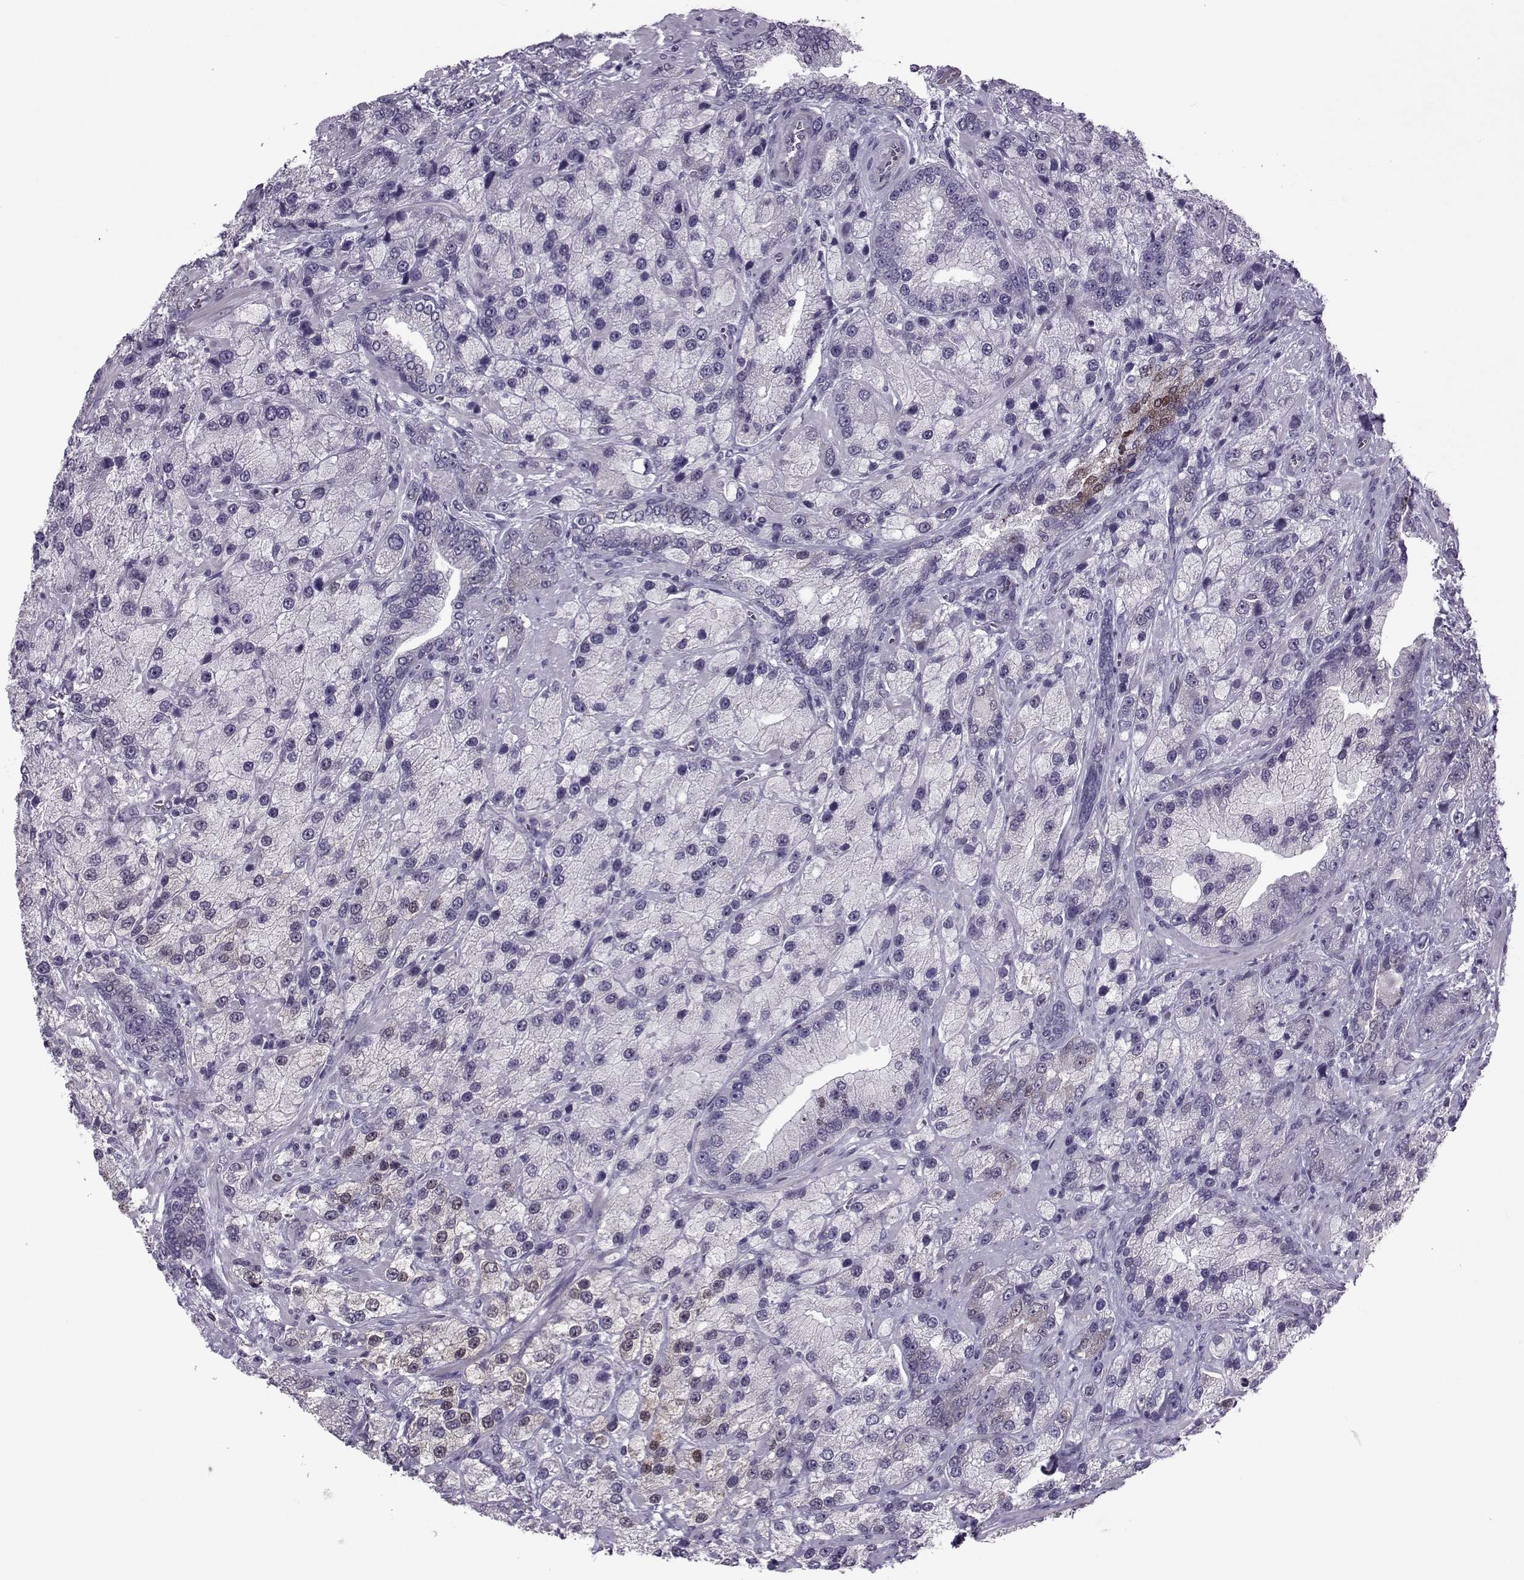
{"staining": {"intensity": "negative", "quantity": "none", "location": "none"}, "tissue": "prostate cancer", "cell_type": "Tumor cells", "image_type": "cancer", "snomed": [{"axis": "morphology", "description": "Adenocarcinoma, NOS"}, {"axis": "topography", "description": "Prostate"}], "caption": "High power microscopy image of an immunohistochemistry histopathology image of prostate cancer (adenocarcinoma), revealing no significant positivity in tumor cells. The staining was performed using DAB (3,3'-diaminobenzidine) to visualize the protein expression in brown, while the nuclei were stained in blue with hematoxylin (Magnification: 20x).", "gene": "ASRGL1", "patient": {"sex": "male", "age": 63}}